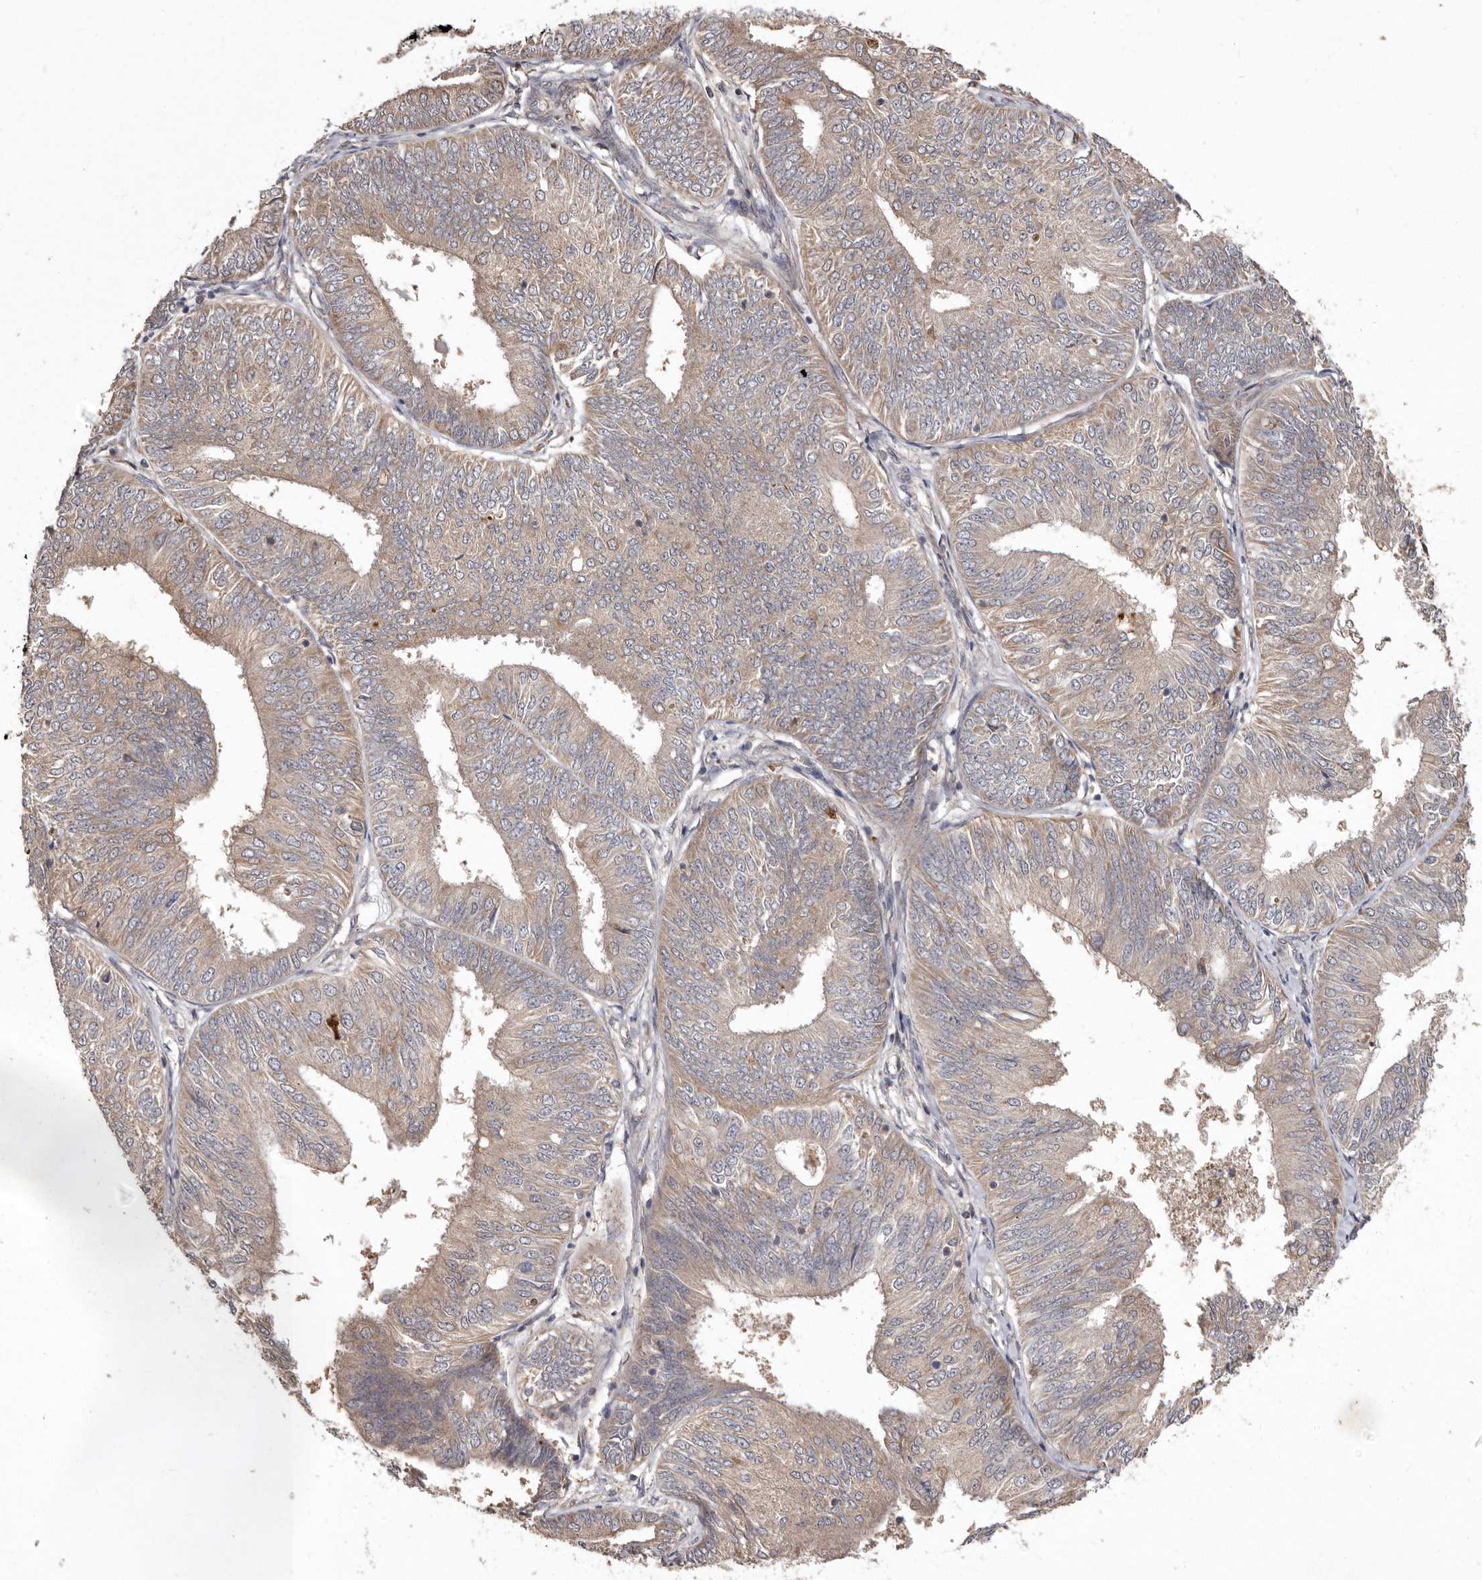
{"staining": {"intensity": "weak", "quantity": ">75%", "location": "cytoplasmic/membranous"}, "tissue": "endometrial cancer", "cell_type": "Tumor cells", "image_type": "cancer", "snomed": [{"axis": "morphology", "description": "Adenocarcinoma, NOS"}, {"axis": "topography", "description": "Endometrium"}], "caption": "High-magnification brightfield microscopy of endometrial adenocarcinoma stained with DAB (brown) and counterstained with hematoxylin (blue). tumor cells exhibit weak cytoplasmic/membranous staining is identified in about>75% of cells.", "gene": "FLAD1", "patient": {"sex": "female", "age": 58}}